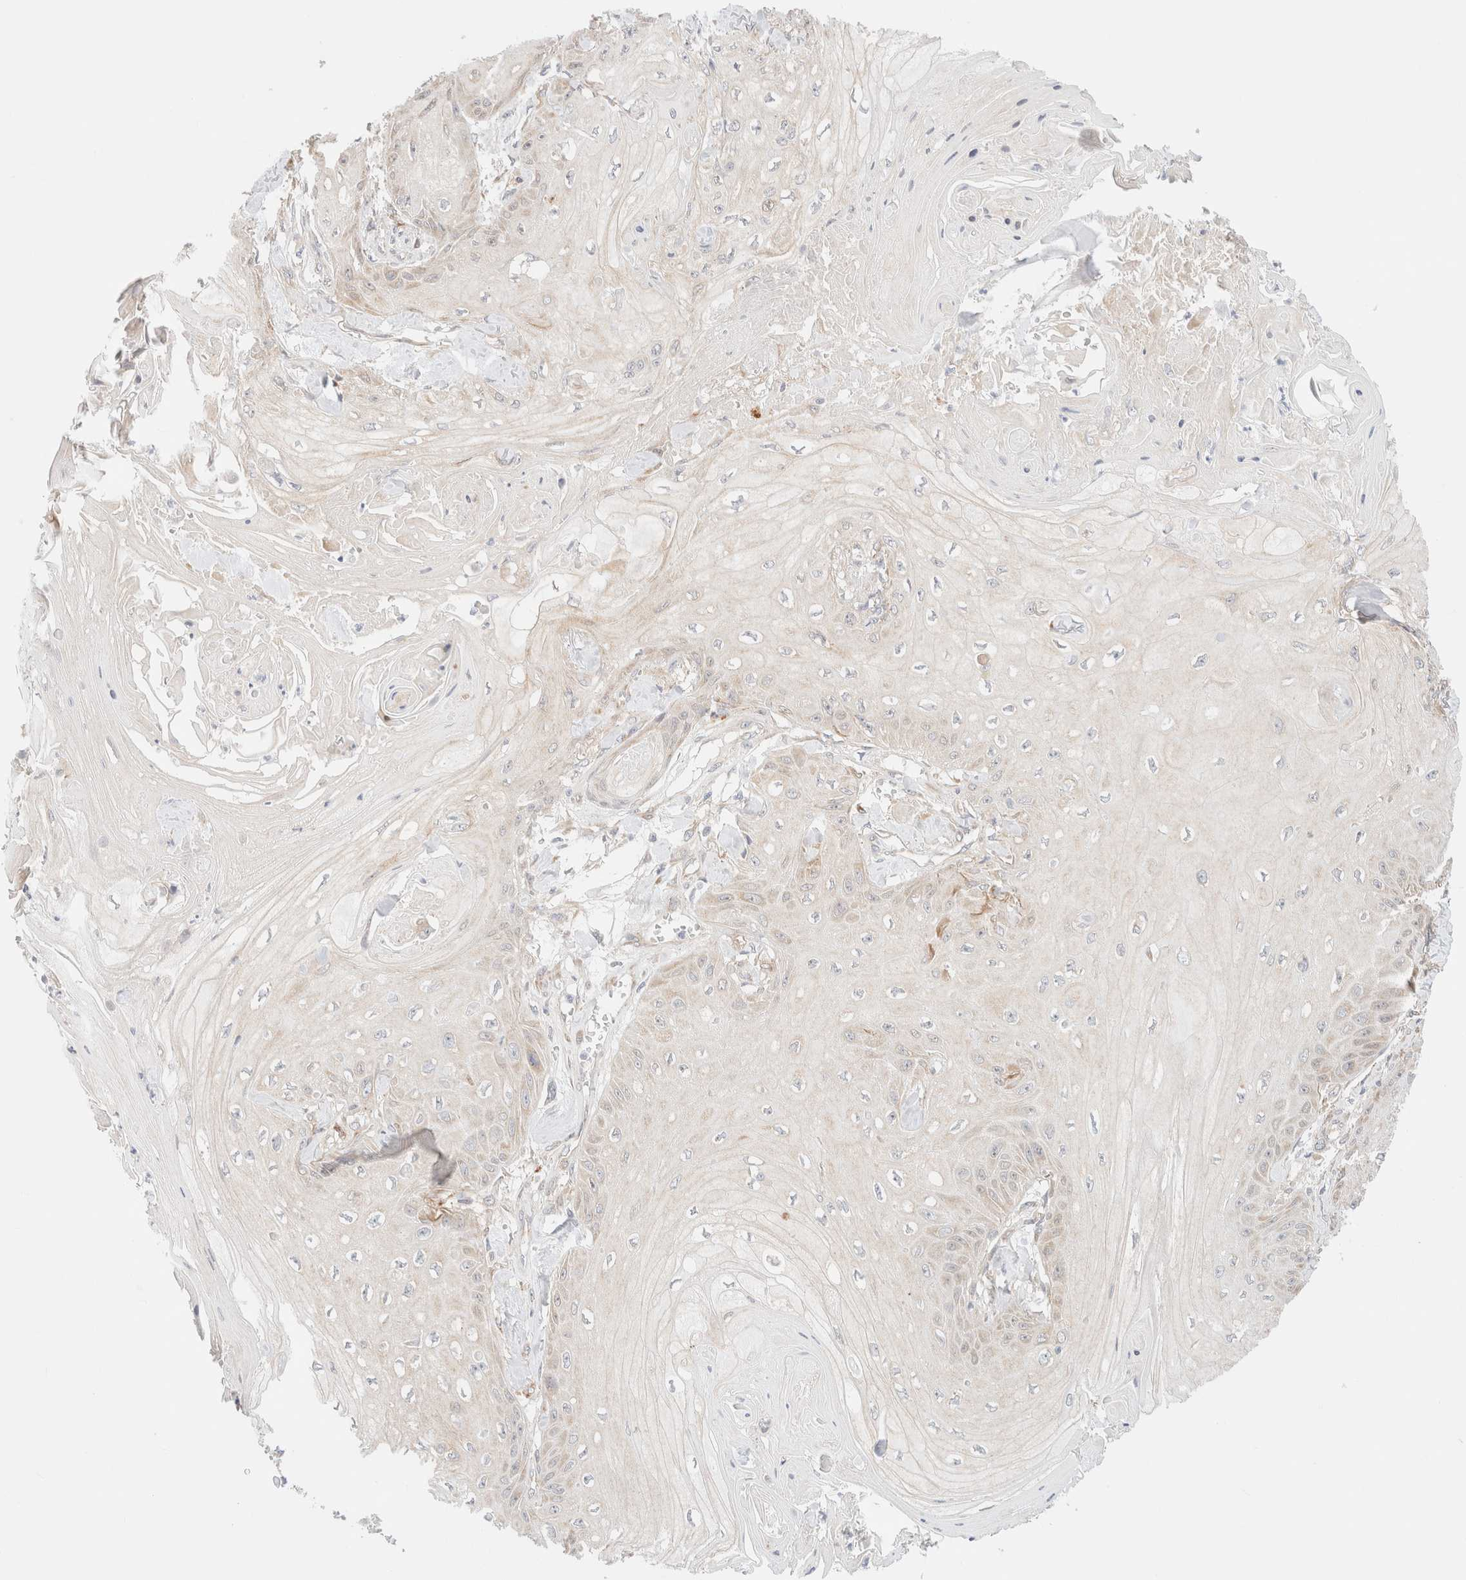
{"staining": {"intensity": "weak", "quantity": "<25%", "location": "cytoplasmic/membranous,nuclear"}, "tissue": "skin cancer", "cell_type": "Tumor cells", "image_type": "cancer", "snomed": [{"axis": "morphology", "description": "Squamous cell carcinoma, NOS"}, {"axis": "topography", "description": "Skin"}], "caption": "DAB (3,3'-diaminobenzidine) immunohistochemical staining of skin cancer (squamous cell carcinoma) demonstrates no significant expression in tumor cells.", "gene": "RRP15", "patient": {"sex": "male", "age": 74}}